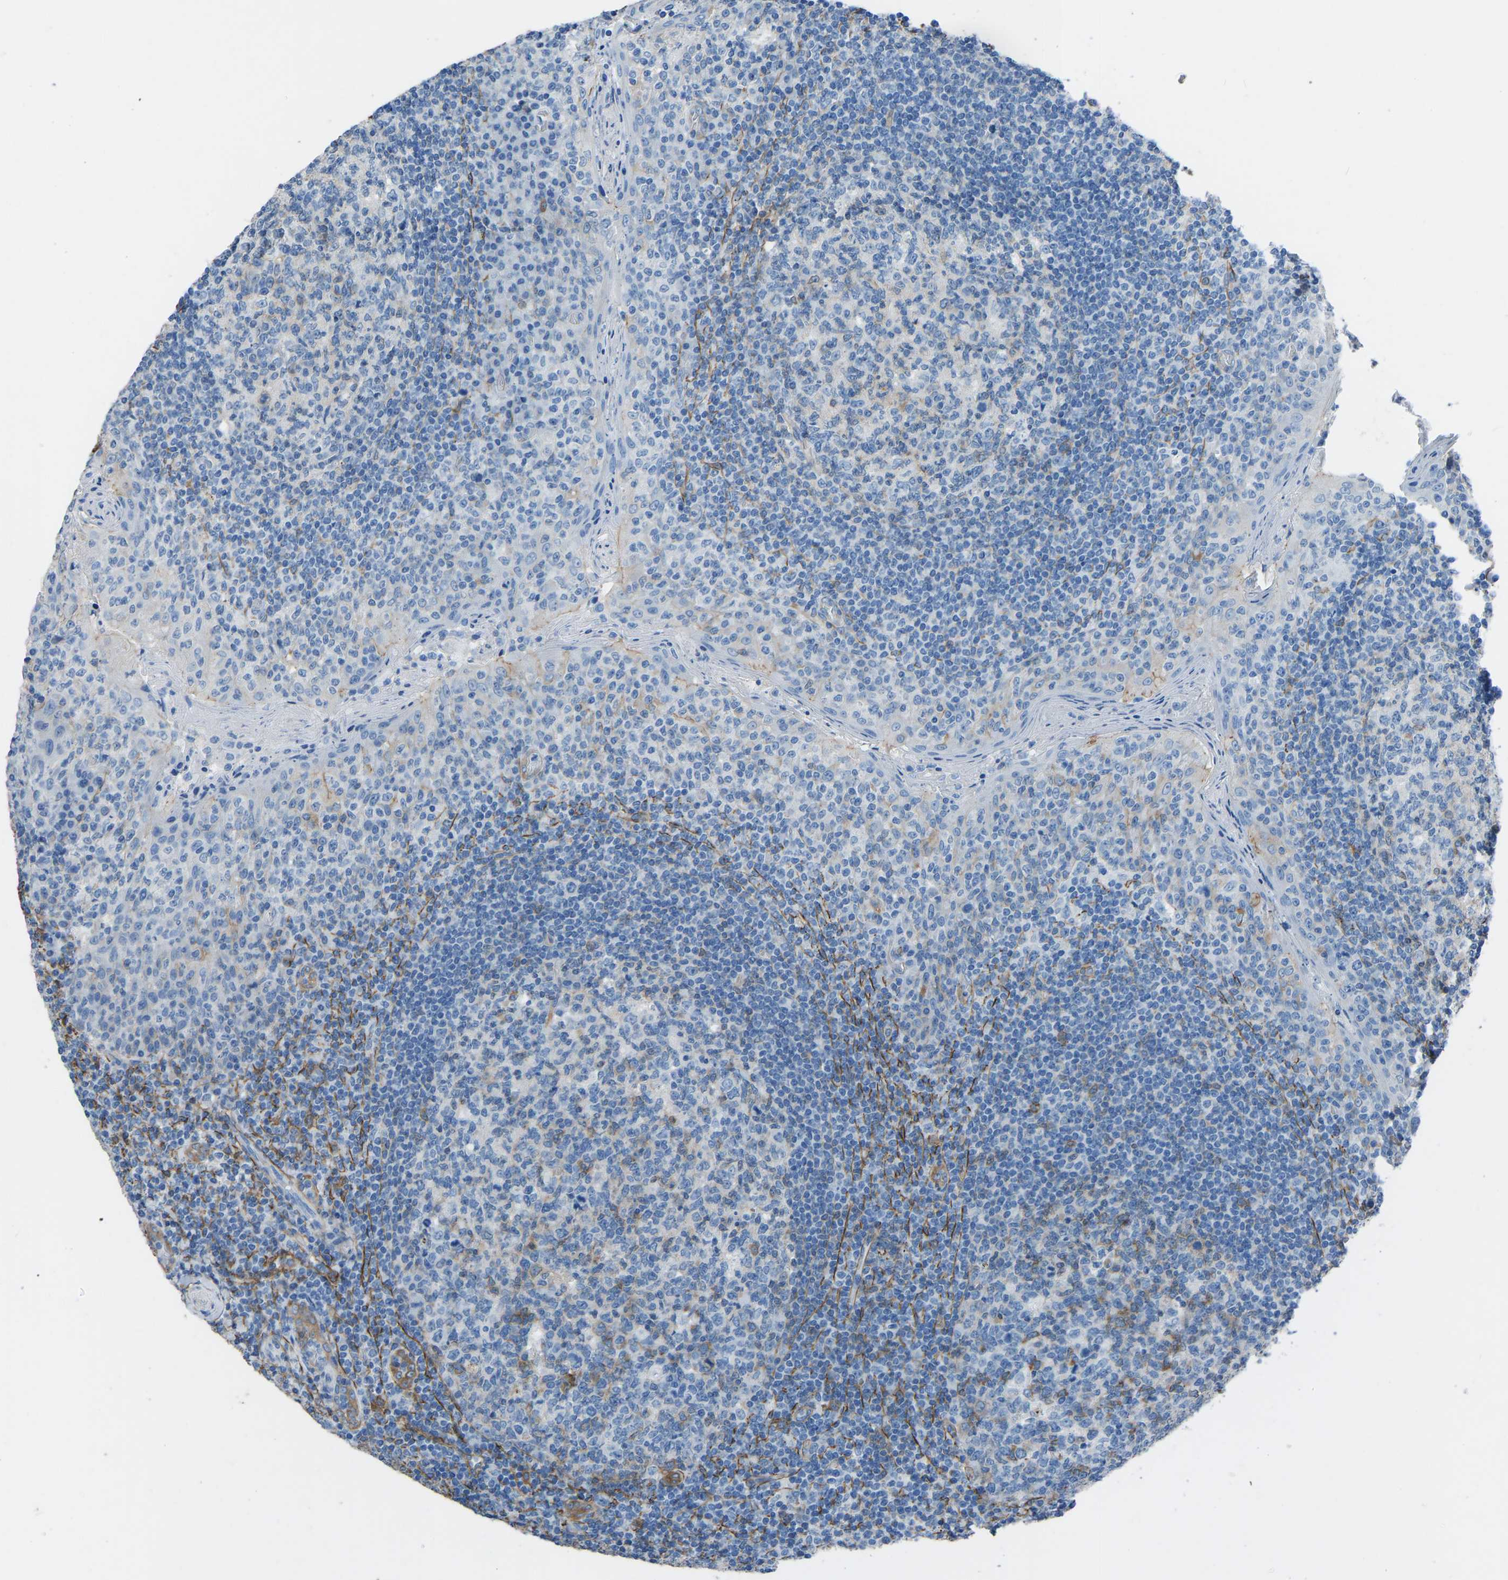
{"staining": {"intensity": "moderate", "quantity": "25%-75%", "location": "cytoplasmic/membranous"}, "tissue": "tonsil", "cell_type": "Germinal center cells", "image_type": "normal", "snomed": [{"axis": "morphology", "description": "Normal tissue, NOS"}, {"axis": "topography", "description": "Tonsil"}], "caption": "Moderate cytoplasmic/membranous expression for a protein is appreciated in about 25%-75% of germinal center cells of unremarkable tonsil using IHC.", "gene": "MYH10", "patient": {"sex": "female", "age": 19}}